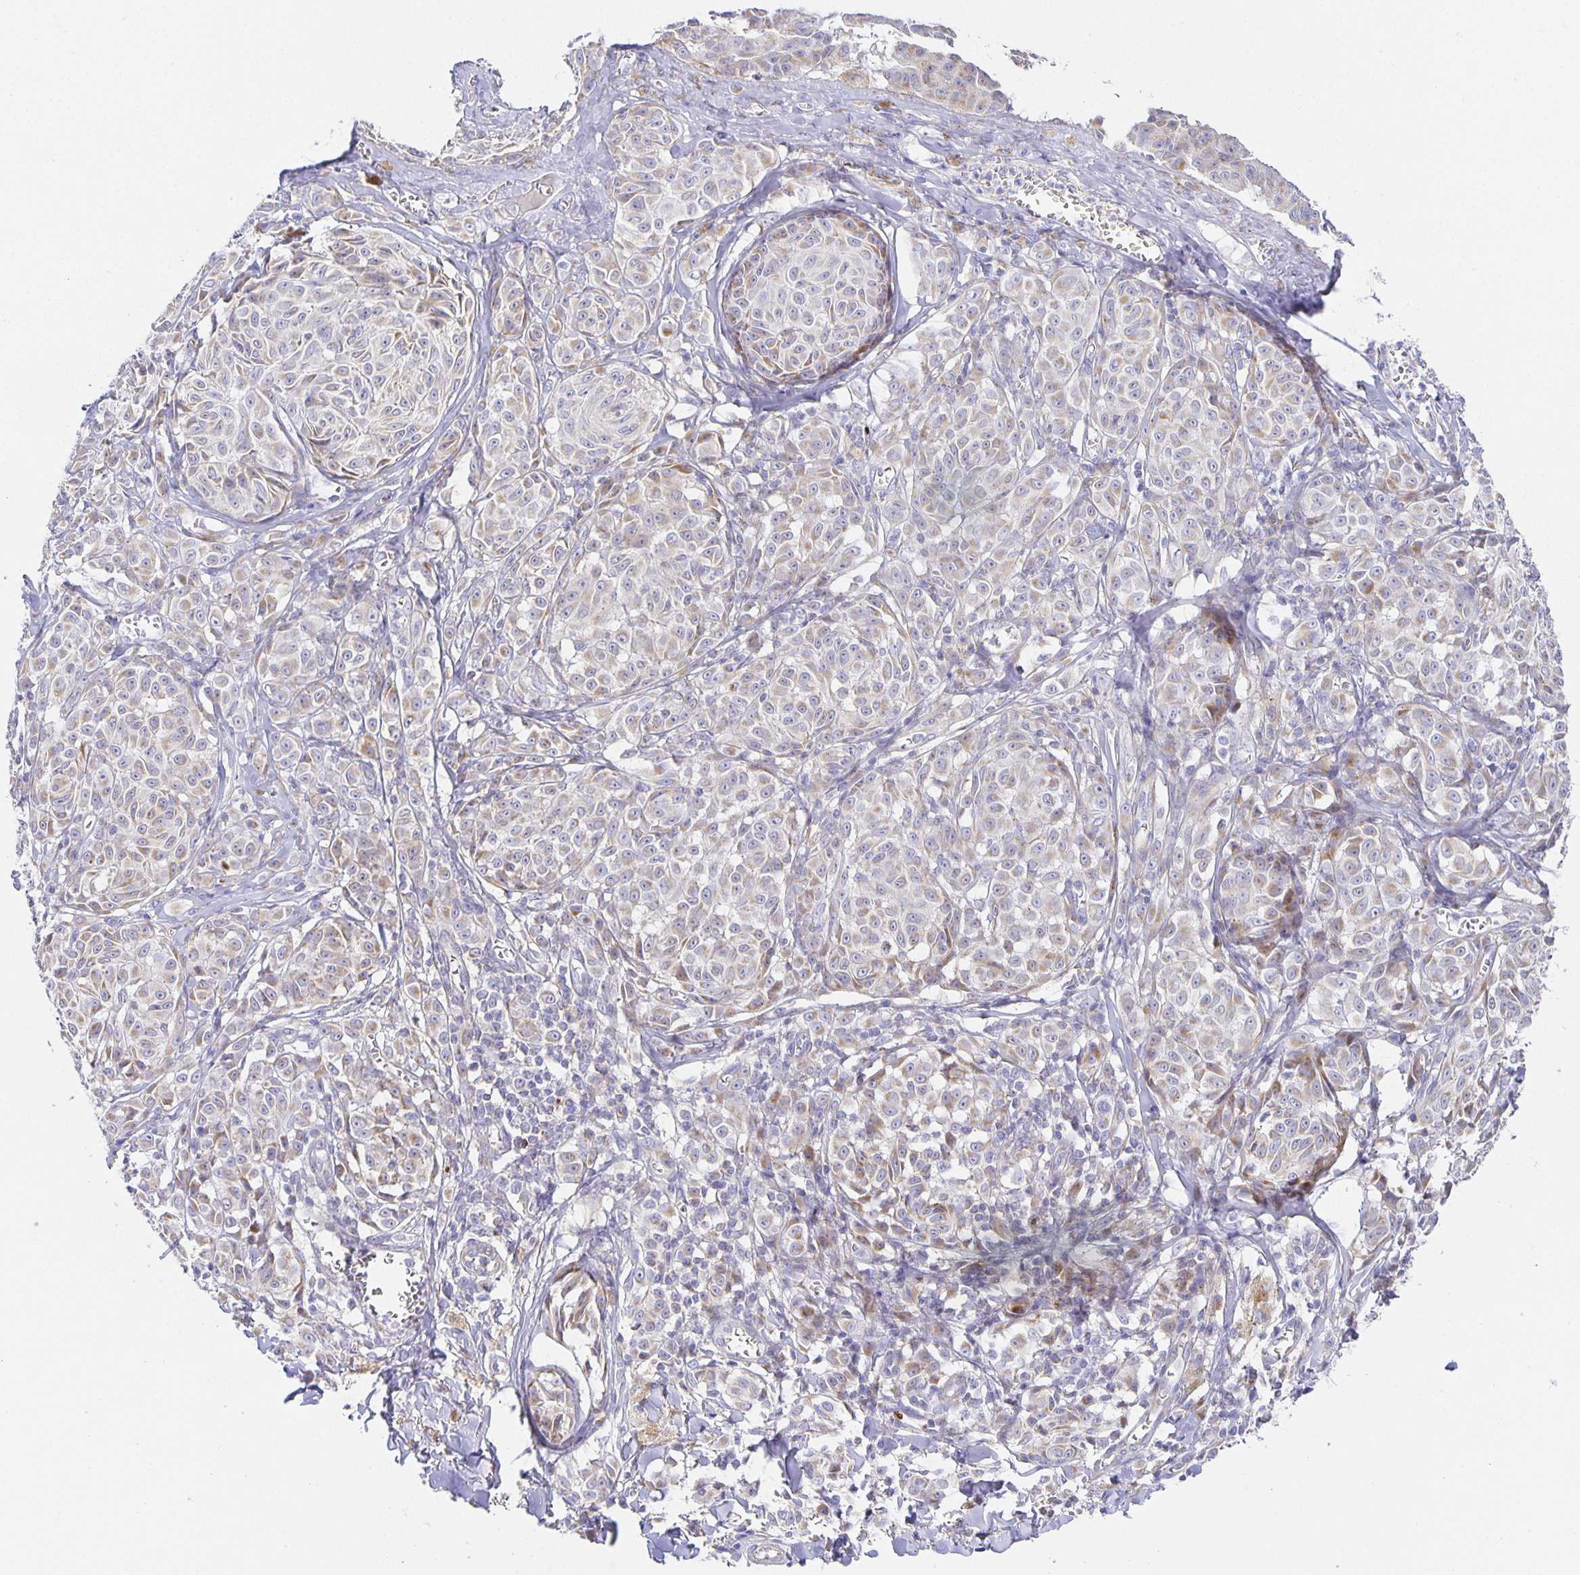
{"staining": {"intensity": "weak", "quantity": "<25%", "location": "cytoplasmic/membranous"}, "tissue": "melanoma", "cell_type": "Tumor cells", "image_type": "cancer", "snomed": [{"axis": "morphology", "description": "Malignant melanoma, NOS"}, {"axis": "topography", "description": "Skin"}], "caption": "The immunohistochemistry (IHC) image has no significant staining in tumor cells of melanoma tissue.", "gene": "FLRT3", "patient": {"sex": "female", "age": 43}}